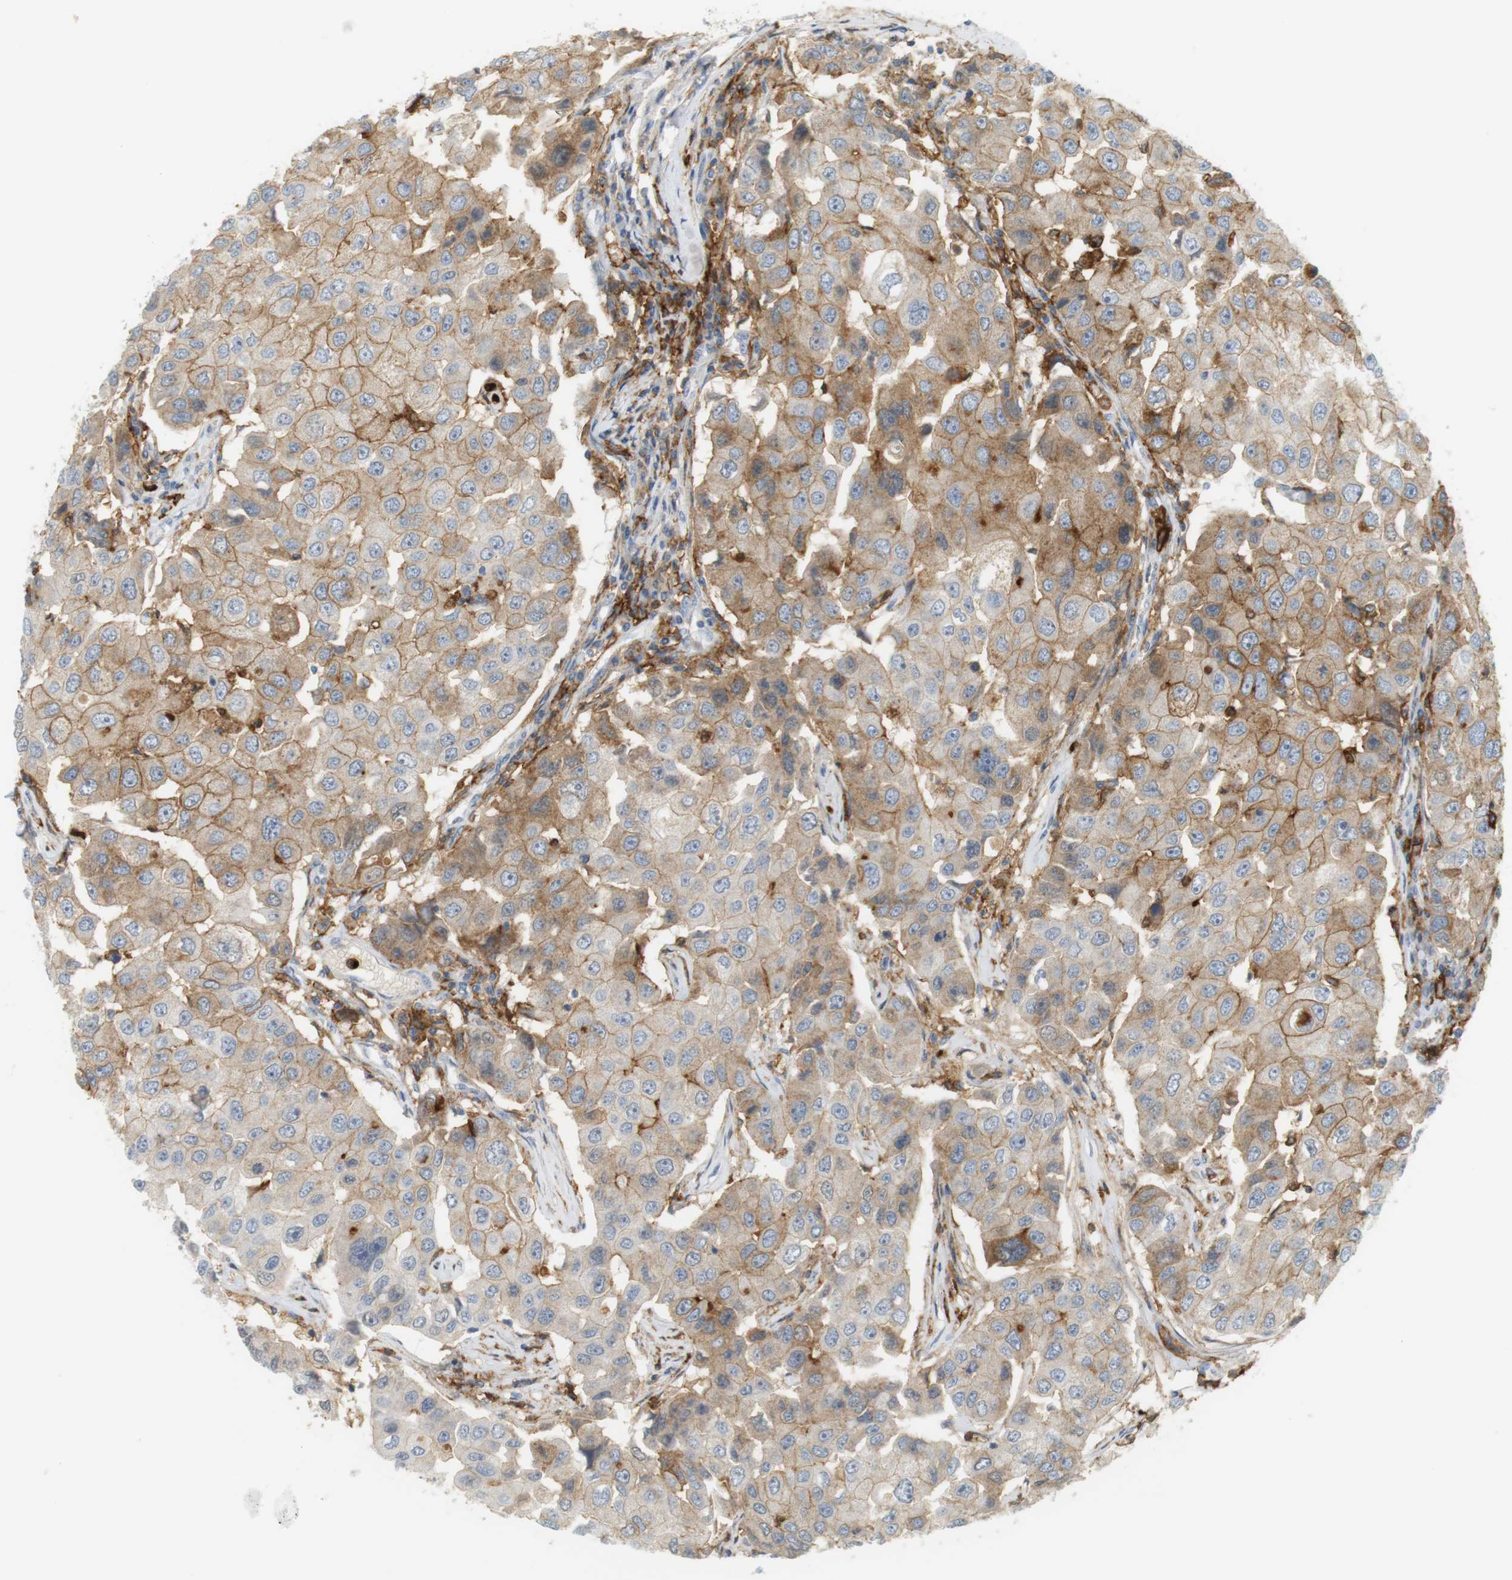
{"staining": {"intensity": "moderate", "quantity": ">75%", "location": "cytoplasmic/membranous"}, "tissue": "breast cancer", "cell_type": "Tumor cells", "image_type": "cancer", "snomed": [{"axis": "morphology", "description": "Duct carcinoma"}, {"axis": "topography", "description": "Breast"}], "caption": "Approximately >75% of tumor cells in human breast cancer (intraductal carcinoma) exhibit moderate cytoplasmic/membranous protein positivity as visualized by brown immunohistochemical staining.", "gene": "SIRPA", "patient": {"sex": "female", "age": 27}}